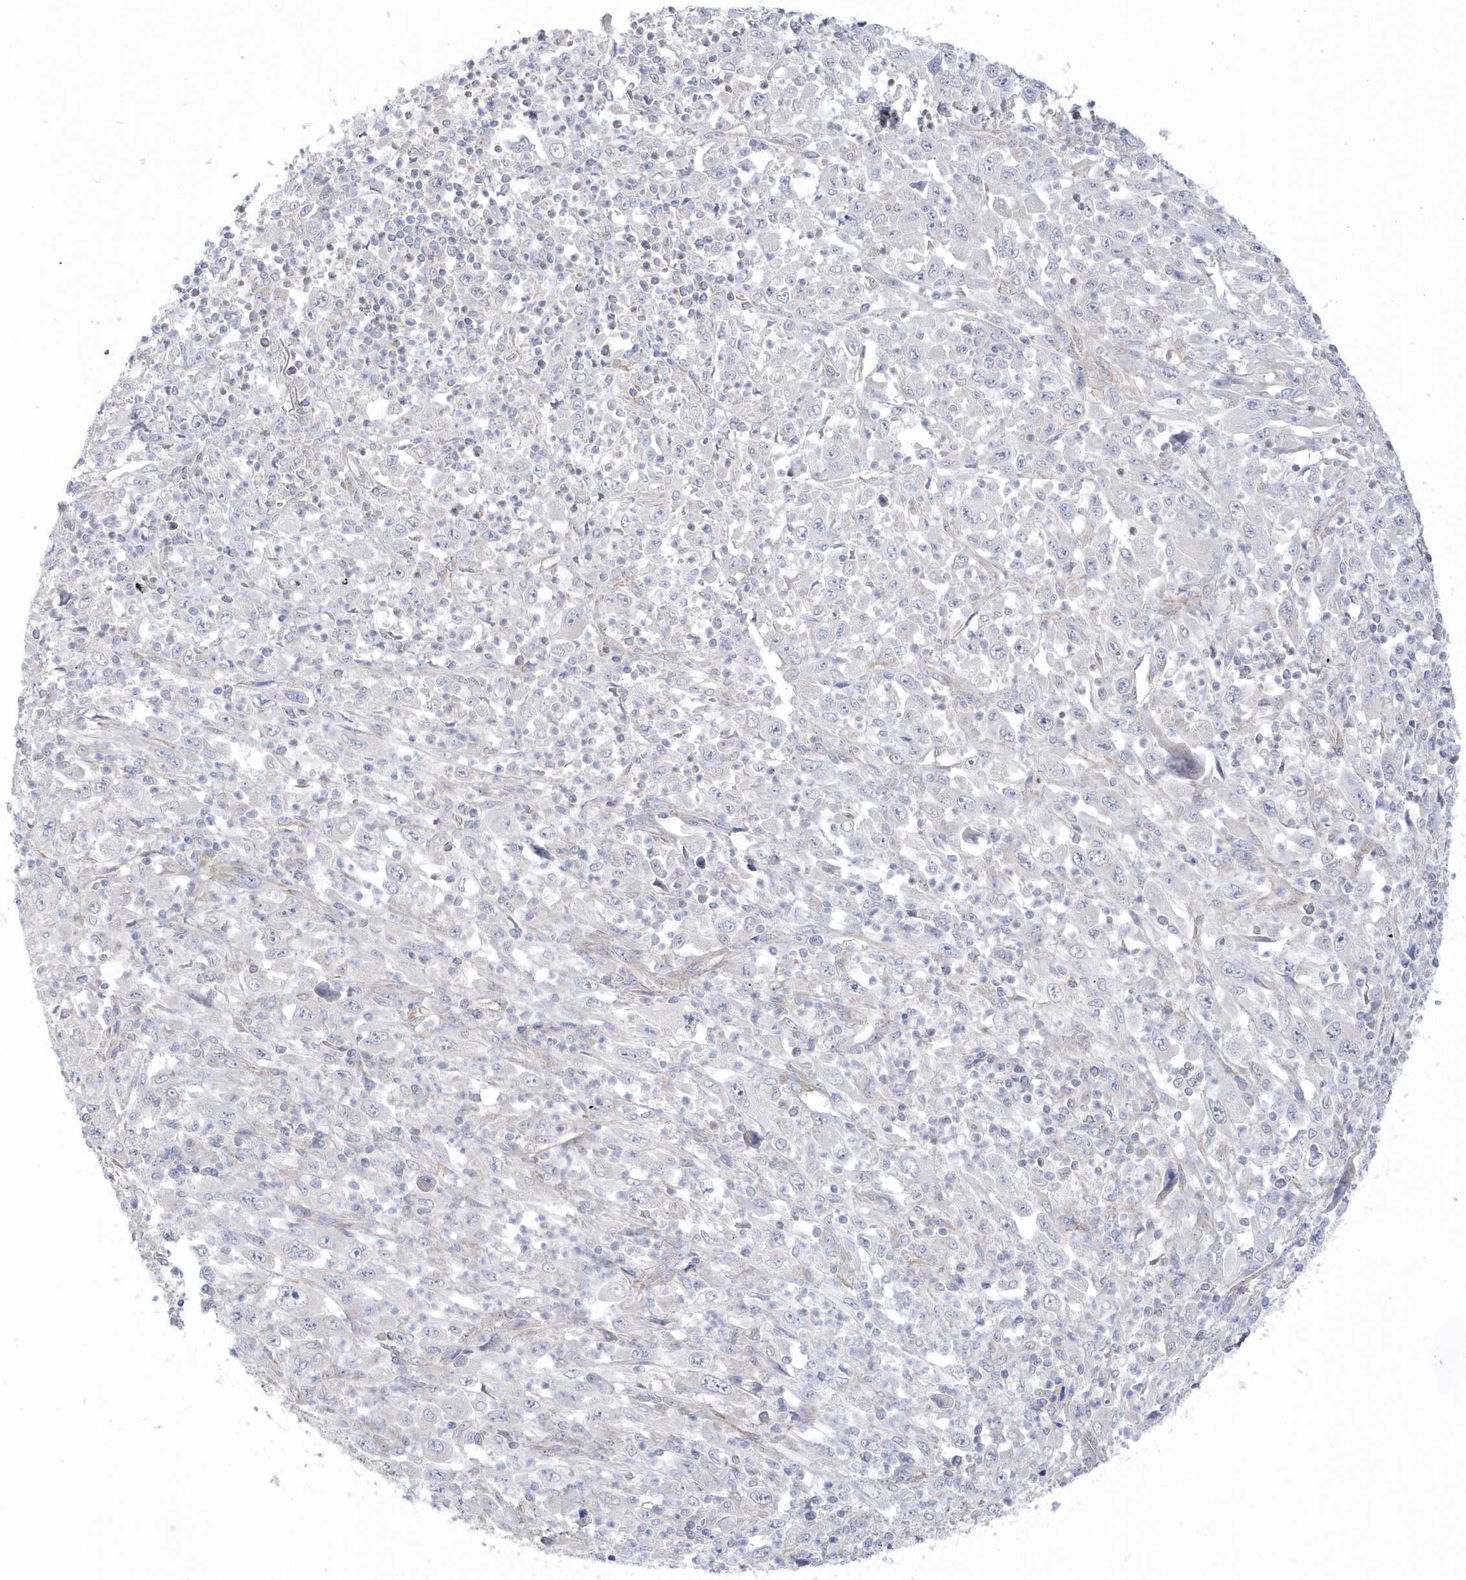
{"staining": {"intensity": "negative", "quantity": "none", "location": "none"}, "tissue": "melanoma", "cell_type": "Tumor cells", "image_type": "cancer", "snomed": [{"axis": "morphology", "description": "Malignant melanoma, Metastatic site"}, {"axis": "topography", "description": "Skin"}], "caption": "IHC histopathology image of neoplastic tissue: malignant melanoma (metastatic site) stained with DAB exhibits no significant protein positivity in tumor cells.", "gene": "ANAPC1", "patient": {"sex": "female", "age": 56}}